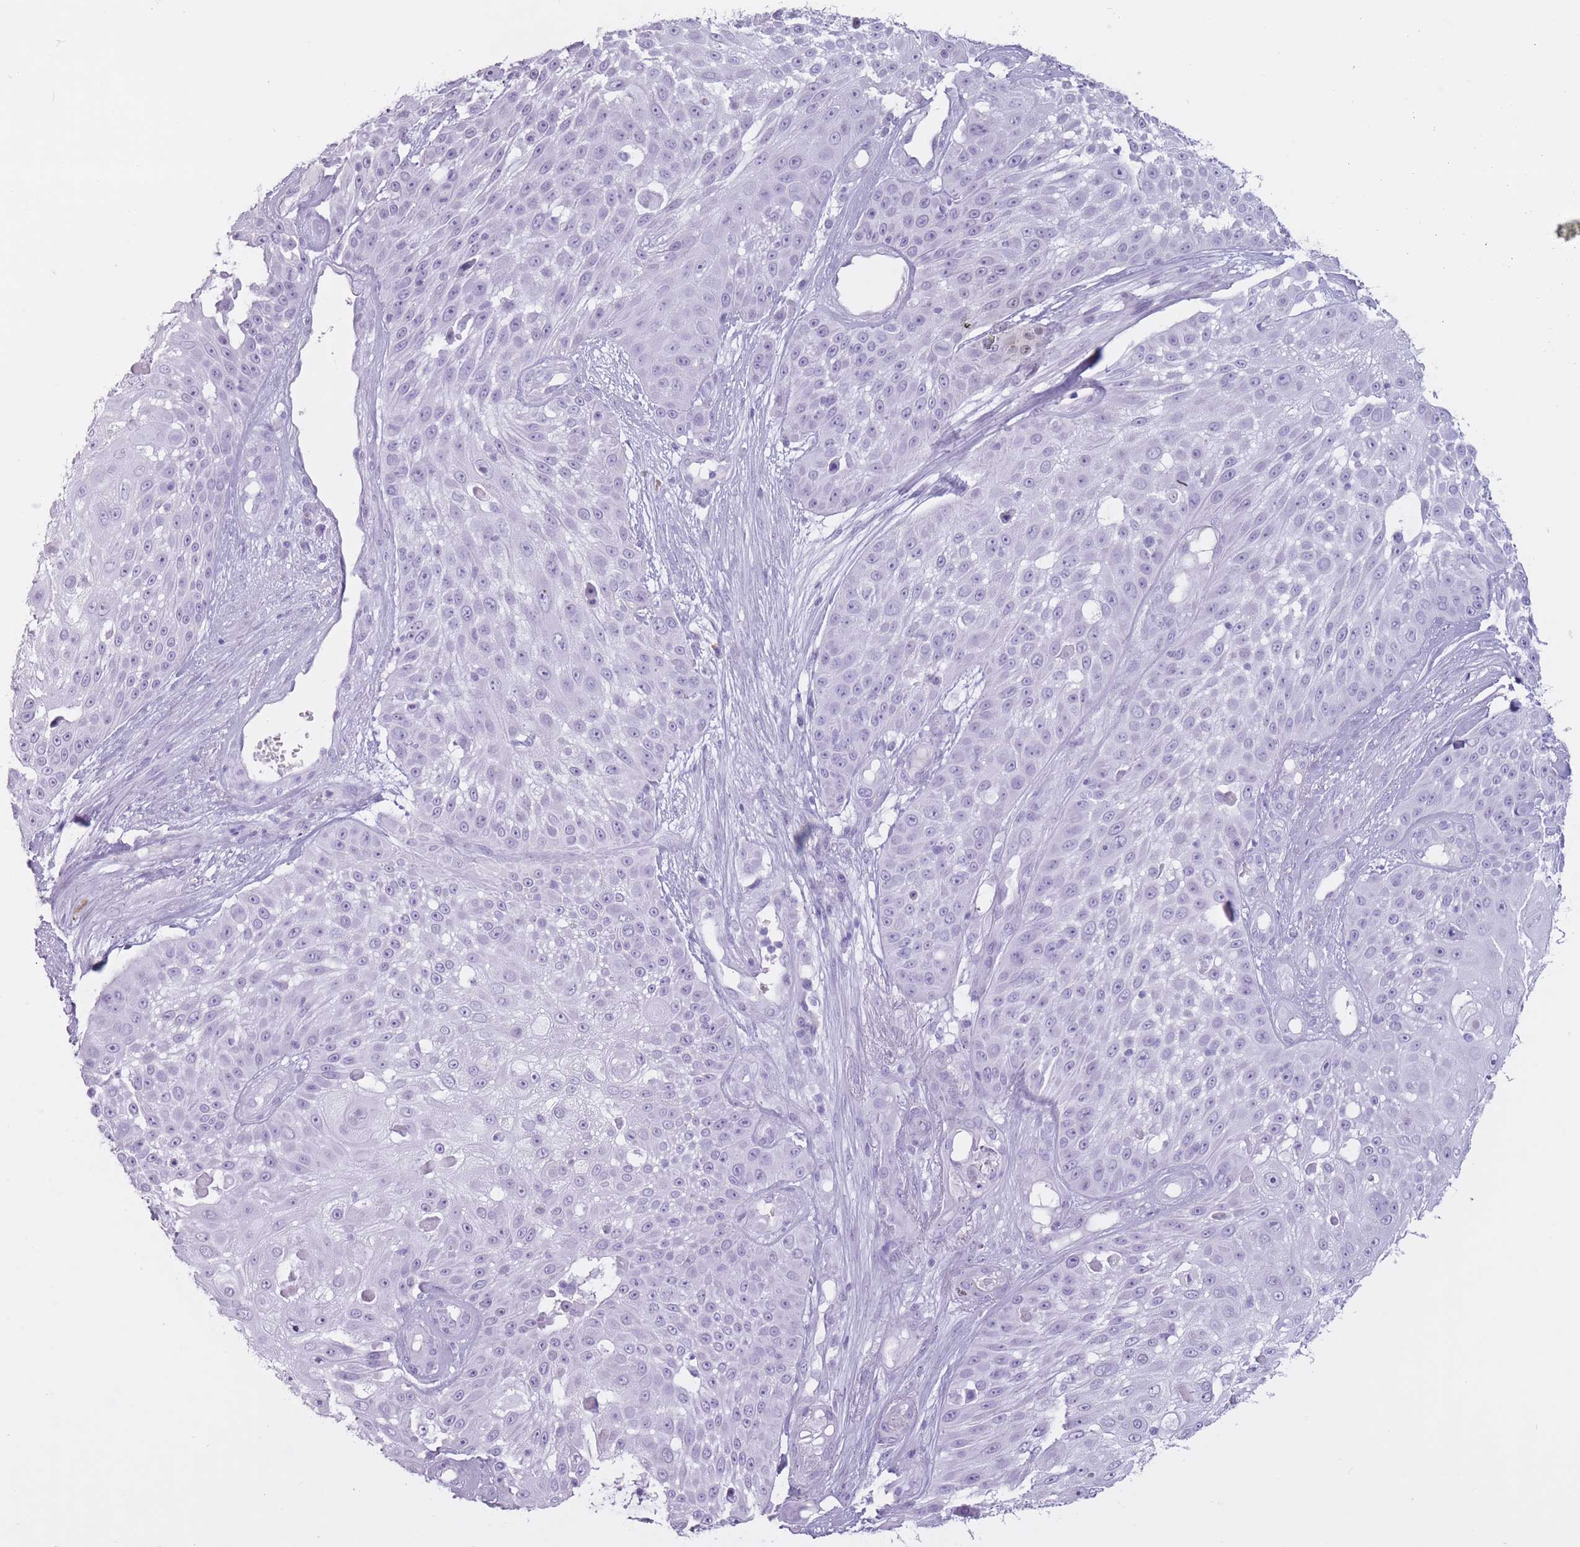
{"staining": {"intensity": "negative", "quantity": "none", "location": "none"}, "tissue": "skin cancer", "cell_type": "Tumor cells", "image_type": "cancer", "snomed": [{"axis": "morphology", "description": "Squamous cell carcinoma, NOS"}, {"axis": "topography", "description": "Skin"}], "caption": "Tumor cells are negative for brown protein staining in skin squamous cell carcinoma.", "gene": "PNMA3", "patient": {"sex": "female", "age": 86}}